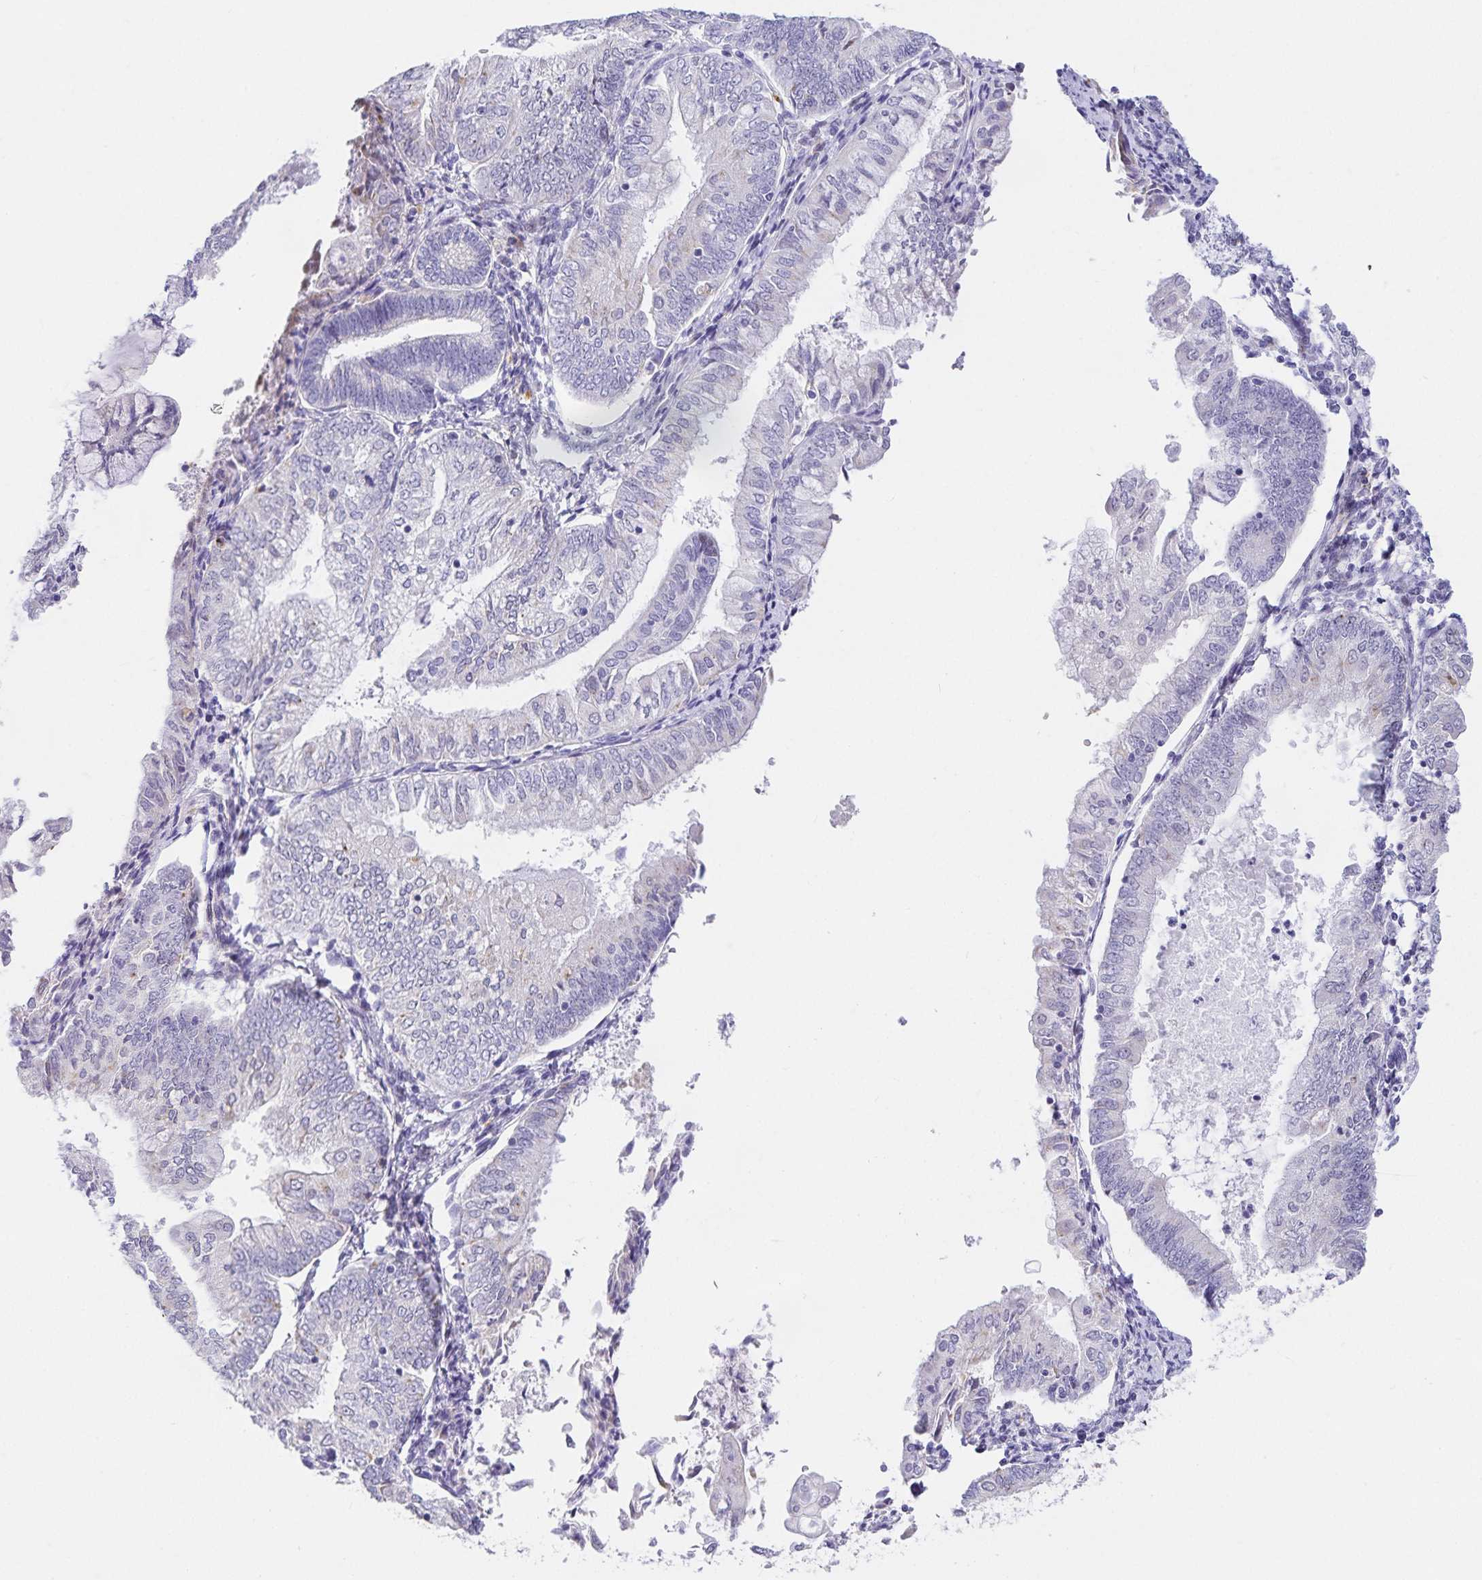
{"staining": {"intensity": "weak", "quantity": "<25%", "location": "cytoplasmic/membranous,nuclear"}, "tissue": "endometrial cancer", "cell_type": "Tumor cells", "image_type": "cancer", "snomed": [{"axis": "morphology", "description": "Adenocarcinoma, NOS"}, {"axis": "topography", "description": "Endometrium"}], "caption": "Immunohistochemistry photomicrograph of human adenocarcinoma (endometrial) stained for a protein (brown), which demonstrates no expression in tumor cells.", "gene": "KBTBD13", "patient": {"sex": "female", "age": 55}}